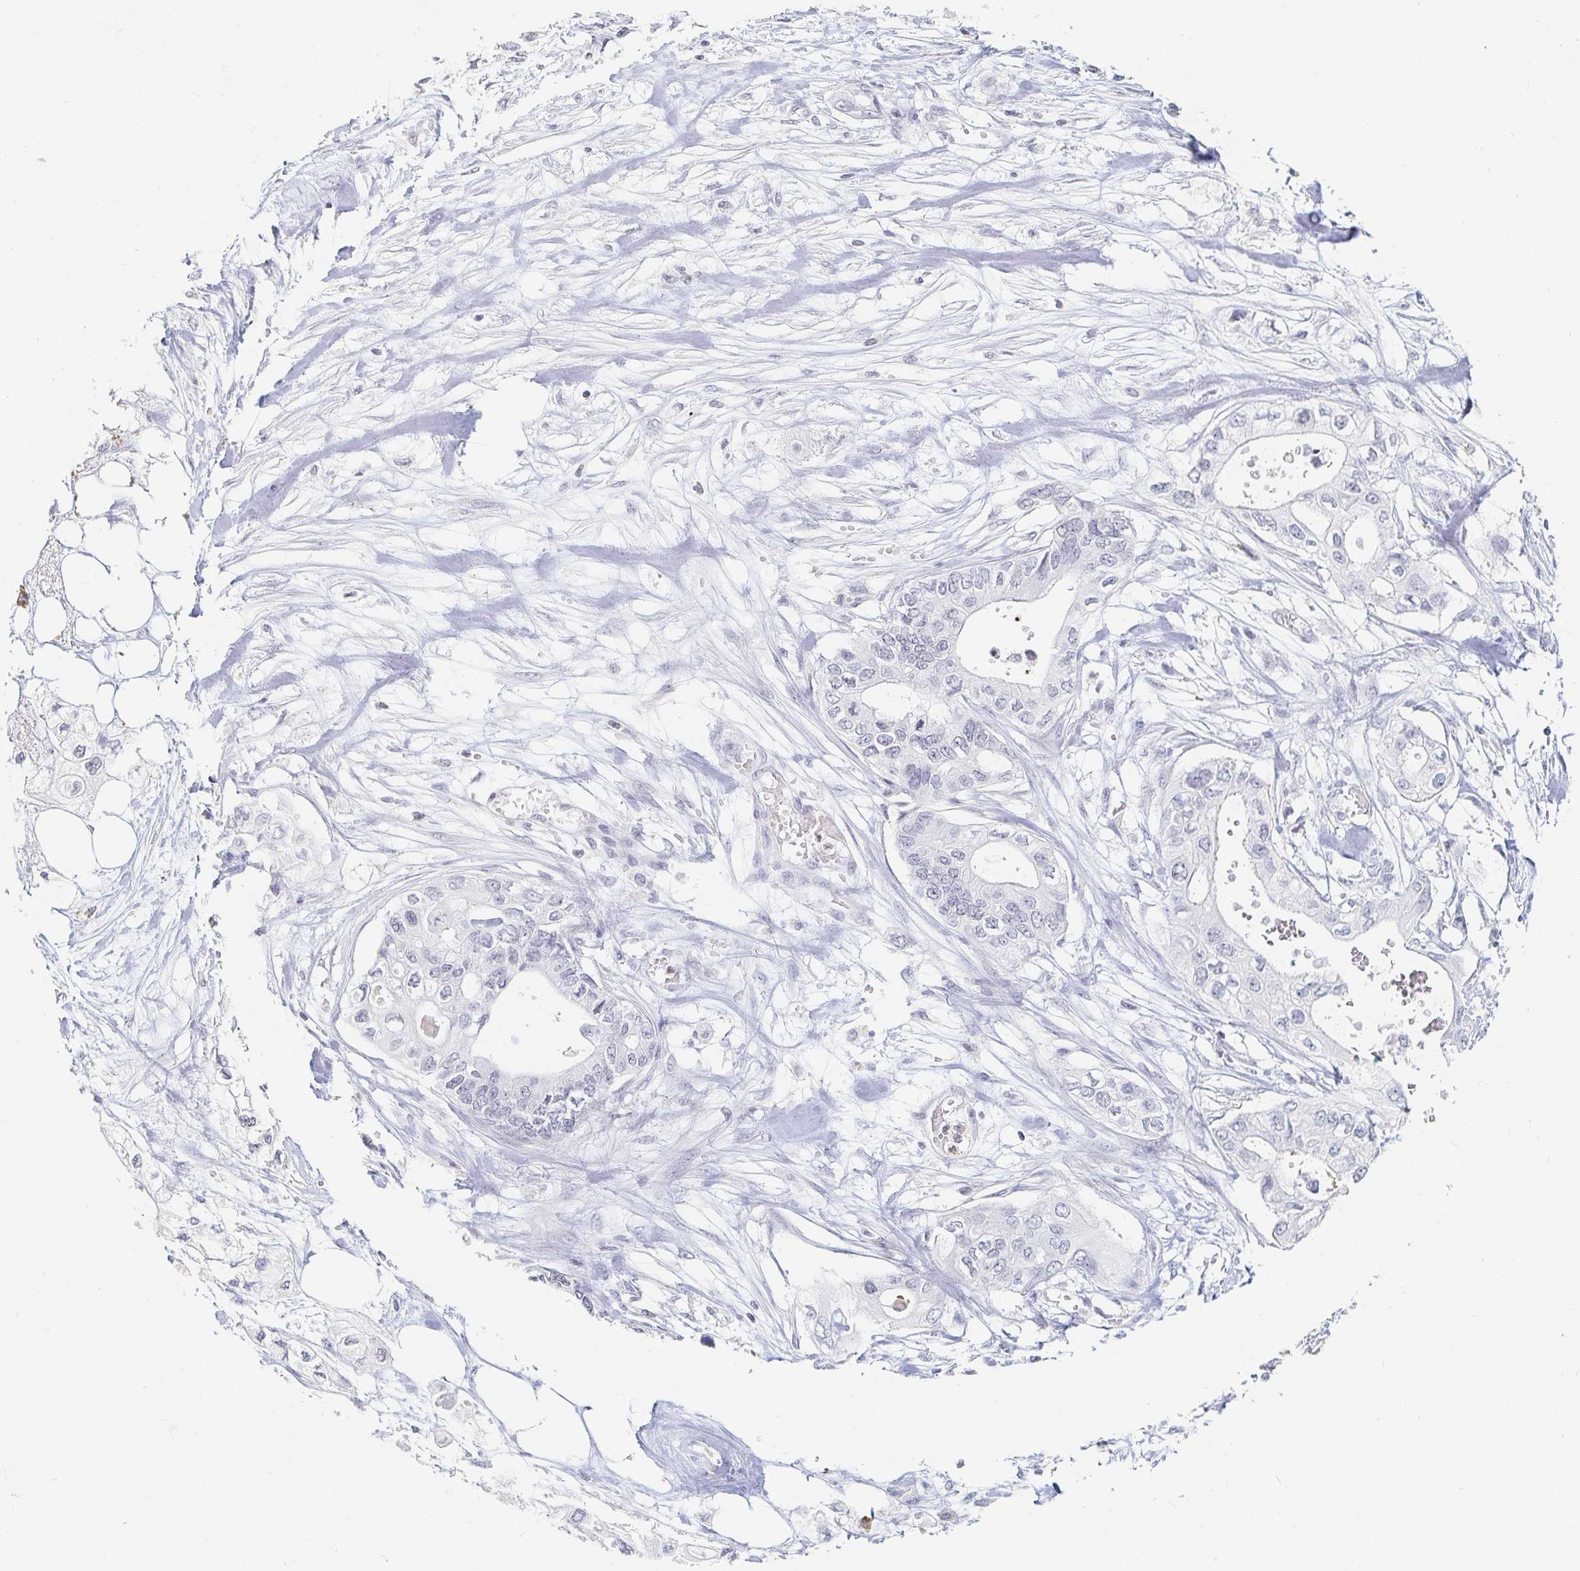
{"staining": {"intensity": "negative", "quantity": "none", "location": "none"}, "tissue": "pancreatic cancer", "cell_type": "Tumor cells", "image_type": "cancer", "snomed": [{"axis": "morphology", "description": "Adenocarcinoma, NOS"}, {"axis": "topography", "description": "Pancreas"}], "caption": "This is an immunohistochemistry image of pancreatic adenocarcinoma. There is no staining in tumor cells.", "gene": "NME9", "patient": {"sex": "female", "age": 63}}